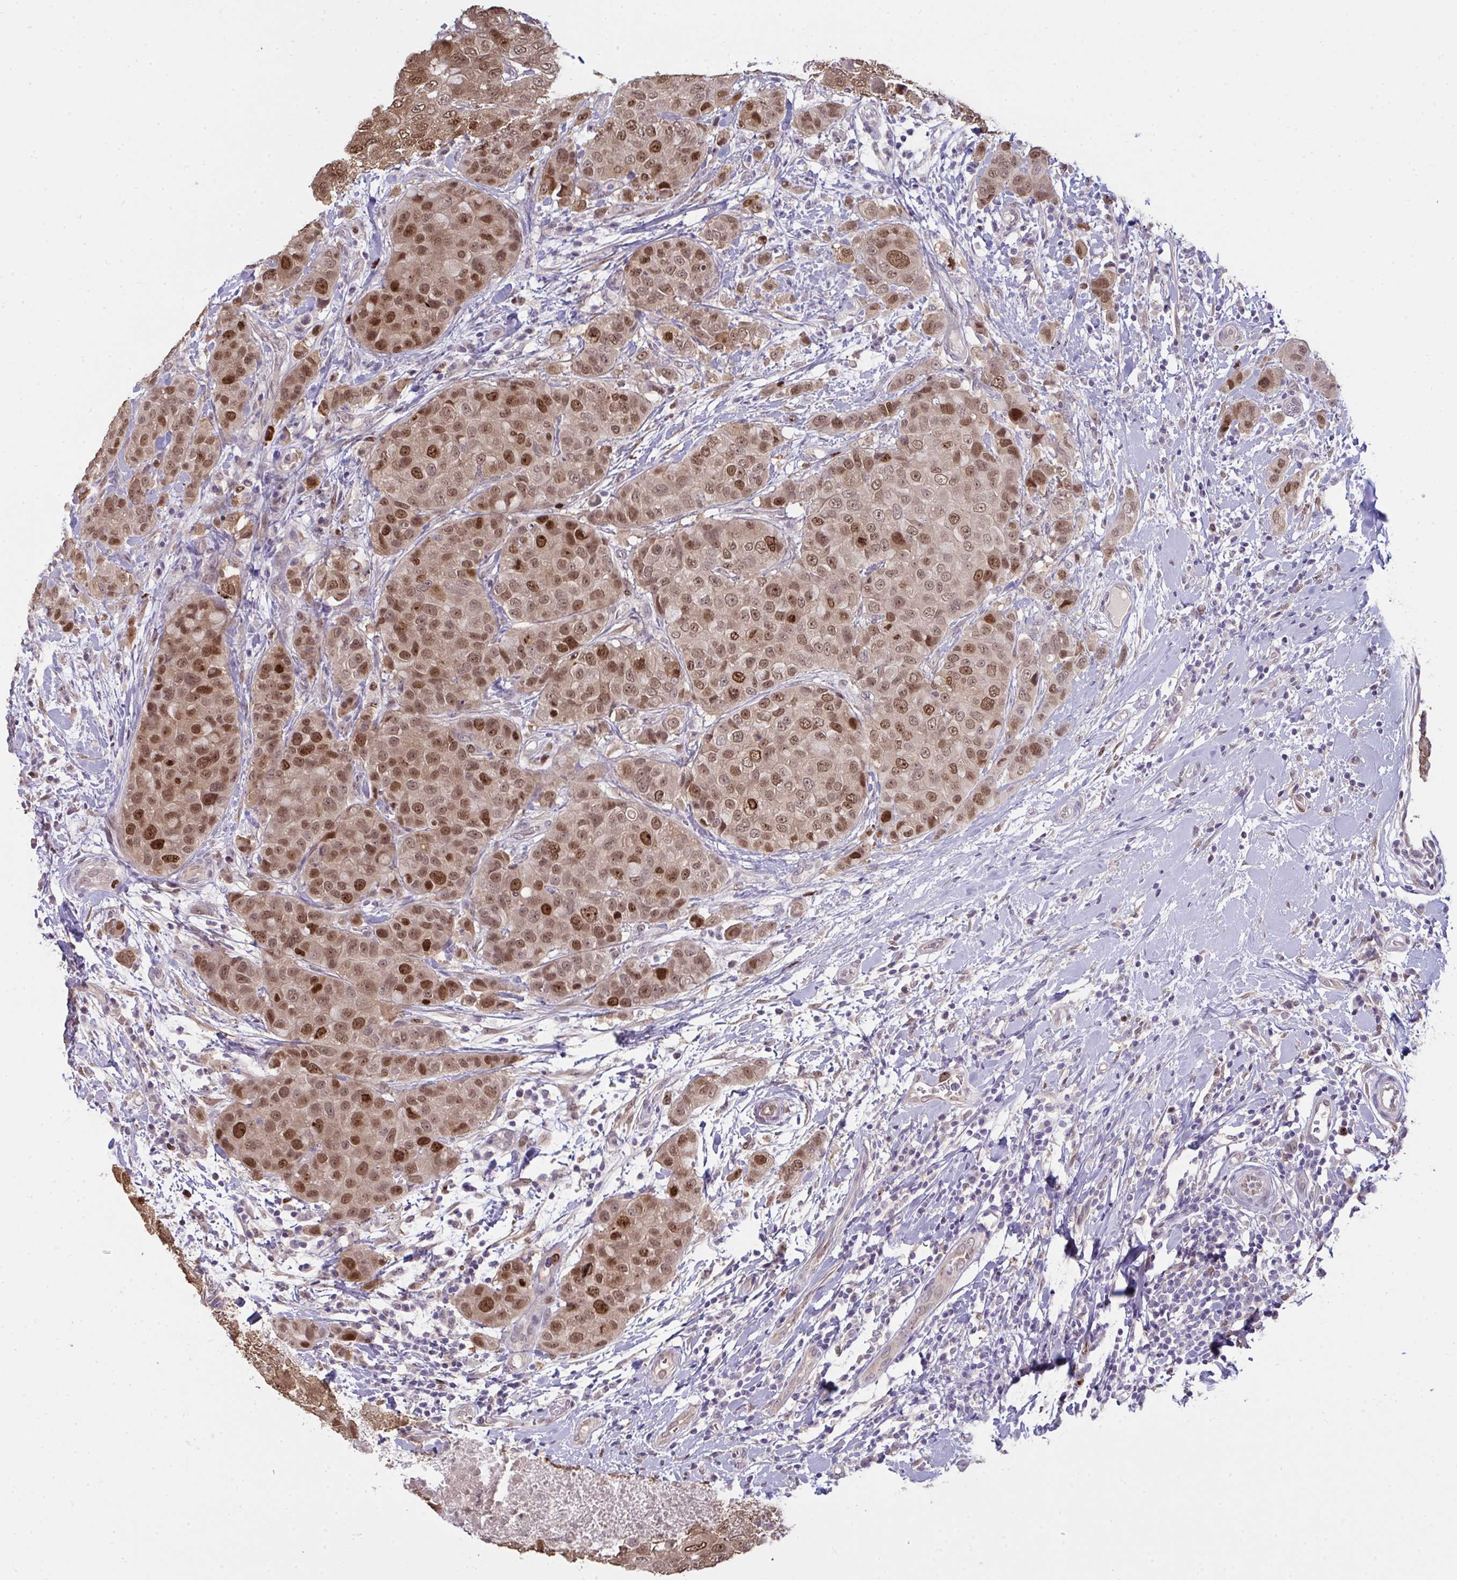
{"staining": {"intensity": "moderate", "quantity": "25%-75%", "location": "nuclear"}, "tissue": "breast cancer", "cell_type": "Tumor cells", "image_type": "cancer", "snomed": [{"axis": "morphology", "description": "Duct carcinoma"}, {"axis": "topography", "description": "Breast"}], "caption": "The histopathology image shows immunohistochemical staining of intraductal carcinoma (breast). There is moderate nuclear expression is seen in approximately 25%-75% of tumor cells.", "gene": "SETD7", "patient": {"sex": "female", "age": 27}}